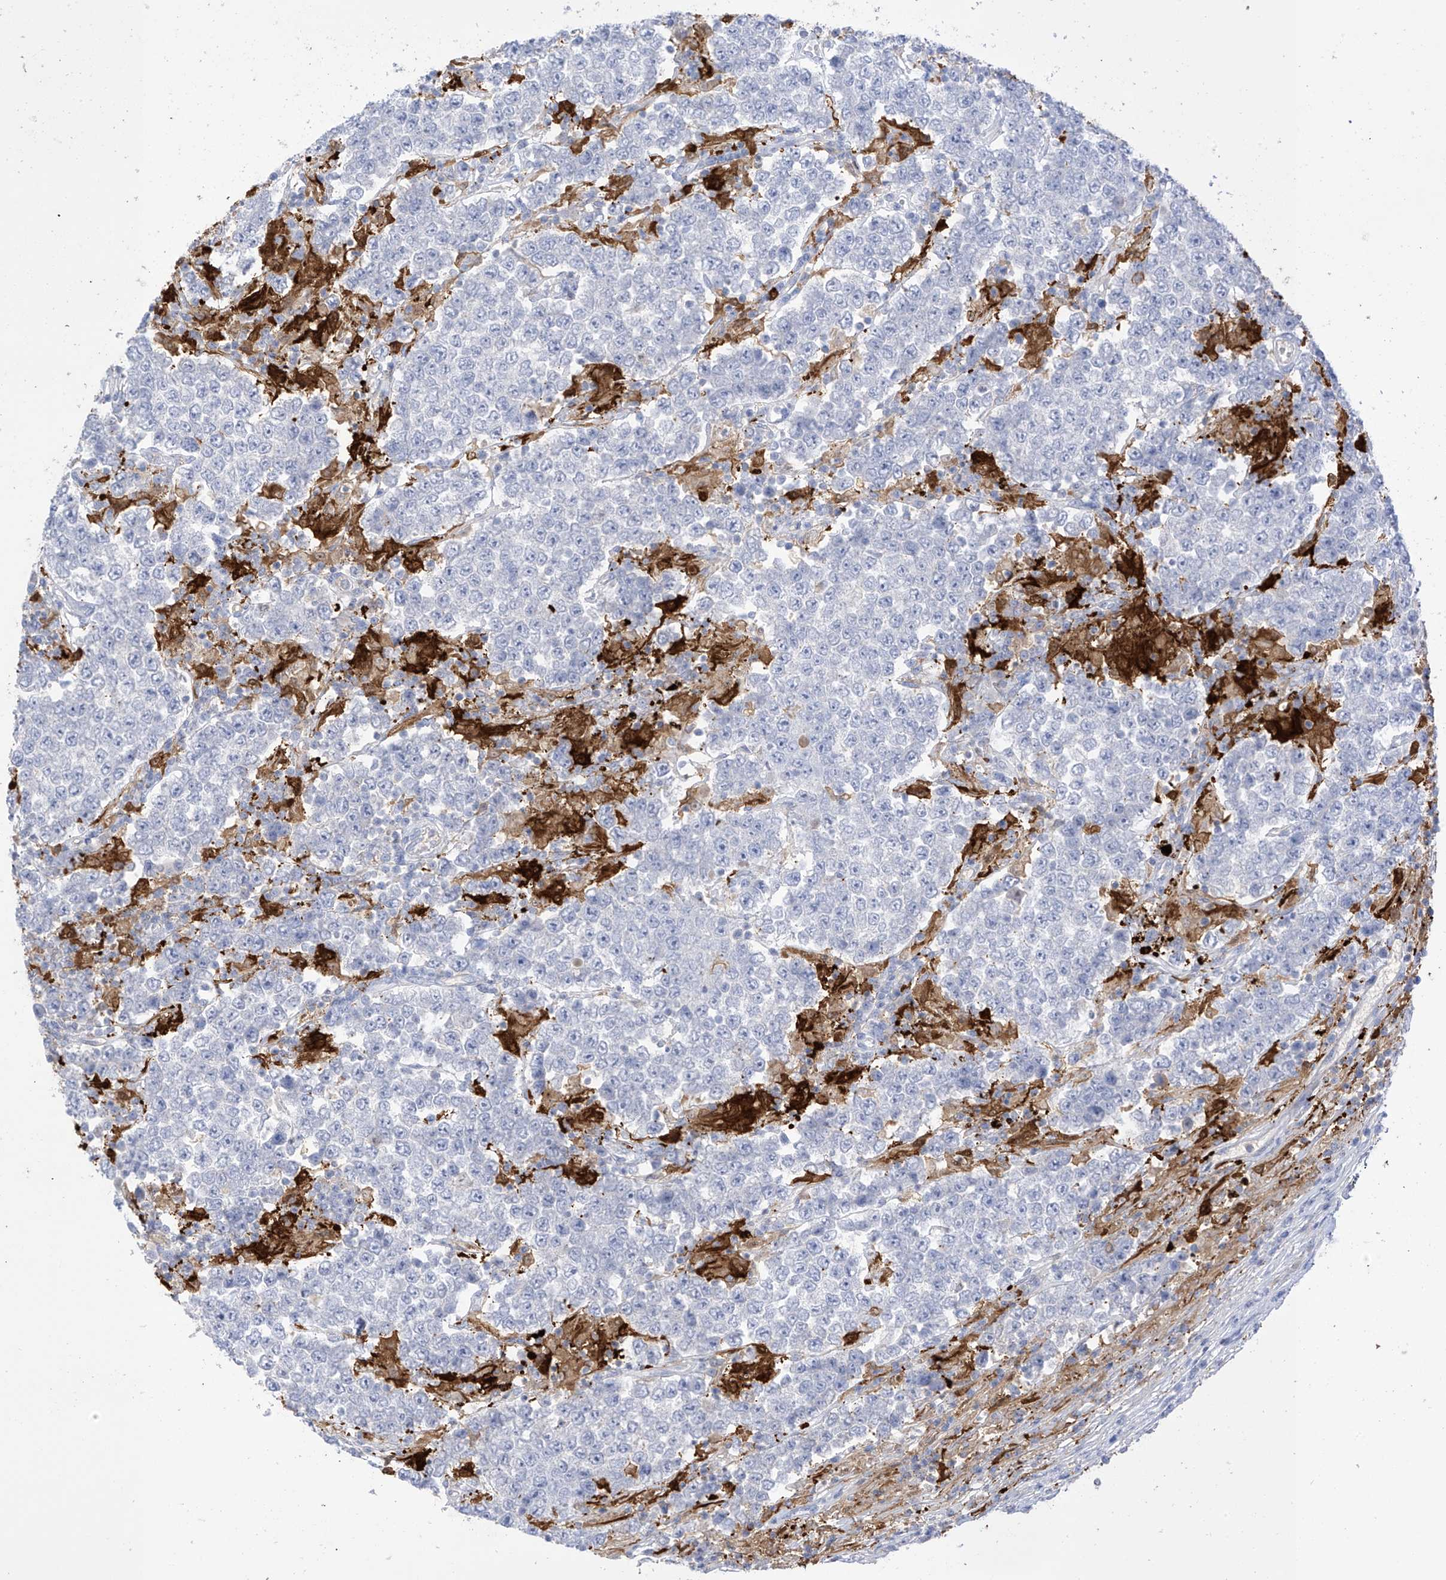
{"staining": {"intensity": "negative", "quantity": "none", "location": "none"}, "tissue": "testis cancer", "cell_type": "Tumor cells", "image_type": "cancer", "snomed": [{"axis": "morphology", "description": "Normal tissue, NOS"}, {"axis": "morphology", "description": "Urothelial carcinoma, High grade"}, {"axis": "morphology", "description": "Seminoma, NOS"}, {"axis": "morphology", "description": "Carcinoma, Embryonal, NOS"}, {"axis": "topography", "description": "Urinary bladder"}, {"axis": "topography", "description": "Testis"}], "caption": "IHC photomicrograph of neoplastic tissue: human high-grade urothelial carcinoma (testis) stained with DAB displays no significant protein positivity in tumor cells.", "gene": "TRMT2B", "patient": {"sex": "male", "age": 41}}